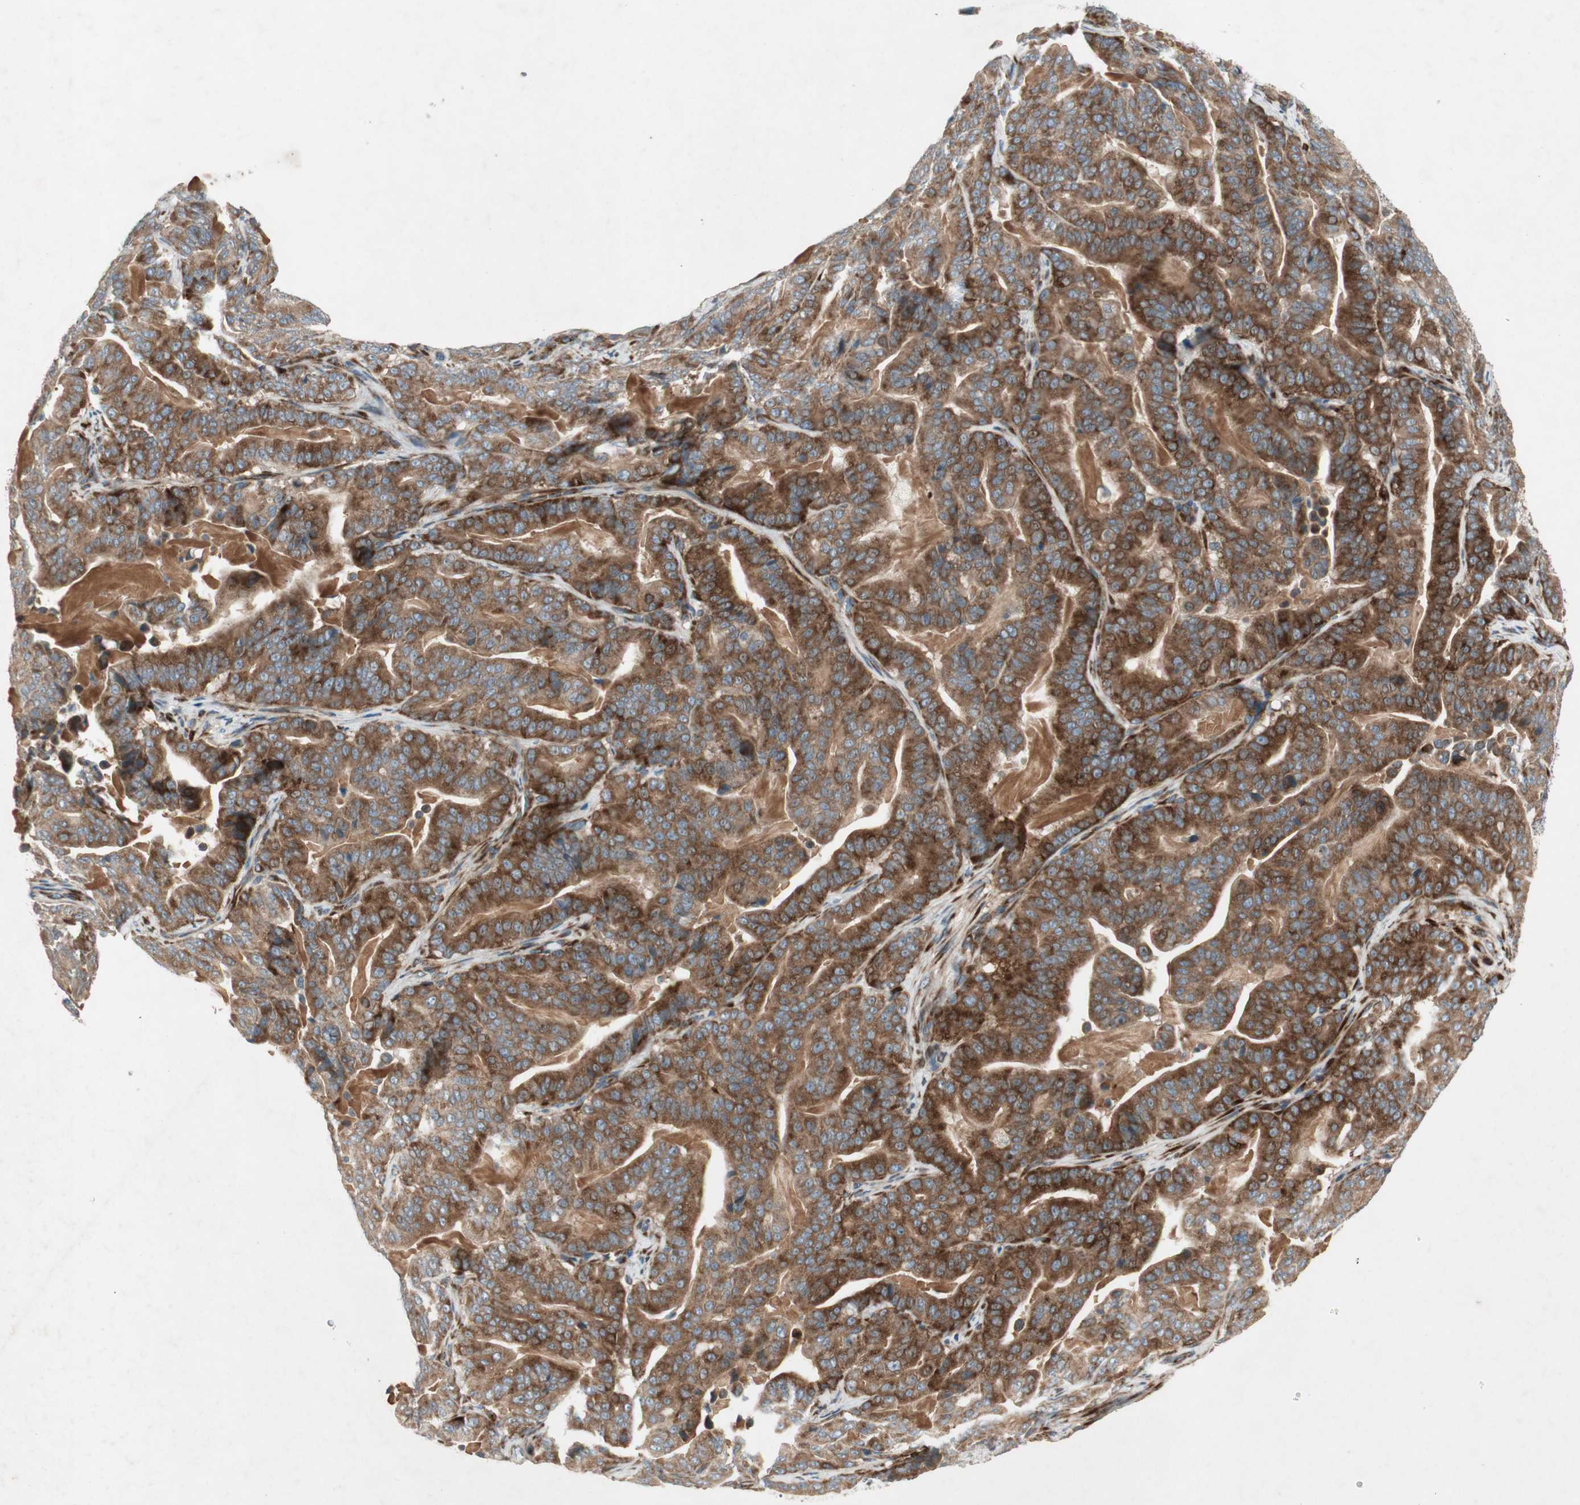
{"staining": {"intensity": "strong", "quantity": ">75%", "location": "cytoplasmic/membranous"}, "tissue": "pancreatic cancer", "cell_type": "Tumor cells", "image_type": "cancer", "snomed": [{"axis": "morphology", "description": "Adenocarcinoma, NOS"}, {"axis": "topography", "description": "Pancreas"}], "caption": "A high amount of strong cytoplasmic/membranous staining is present in approximately >75% of tumor cells in pancreatic cancer tissue. (DAB (3,3'-diaminobenzidine) = brown stain, brightfield microscopy at high magnification).", "gene": "APOO", "patient": {"sex": "male", "age": 63}}